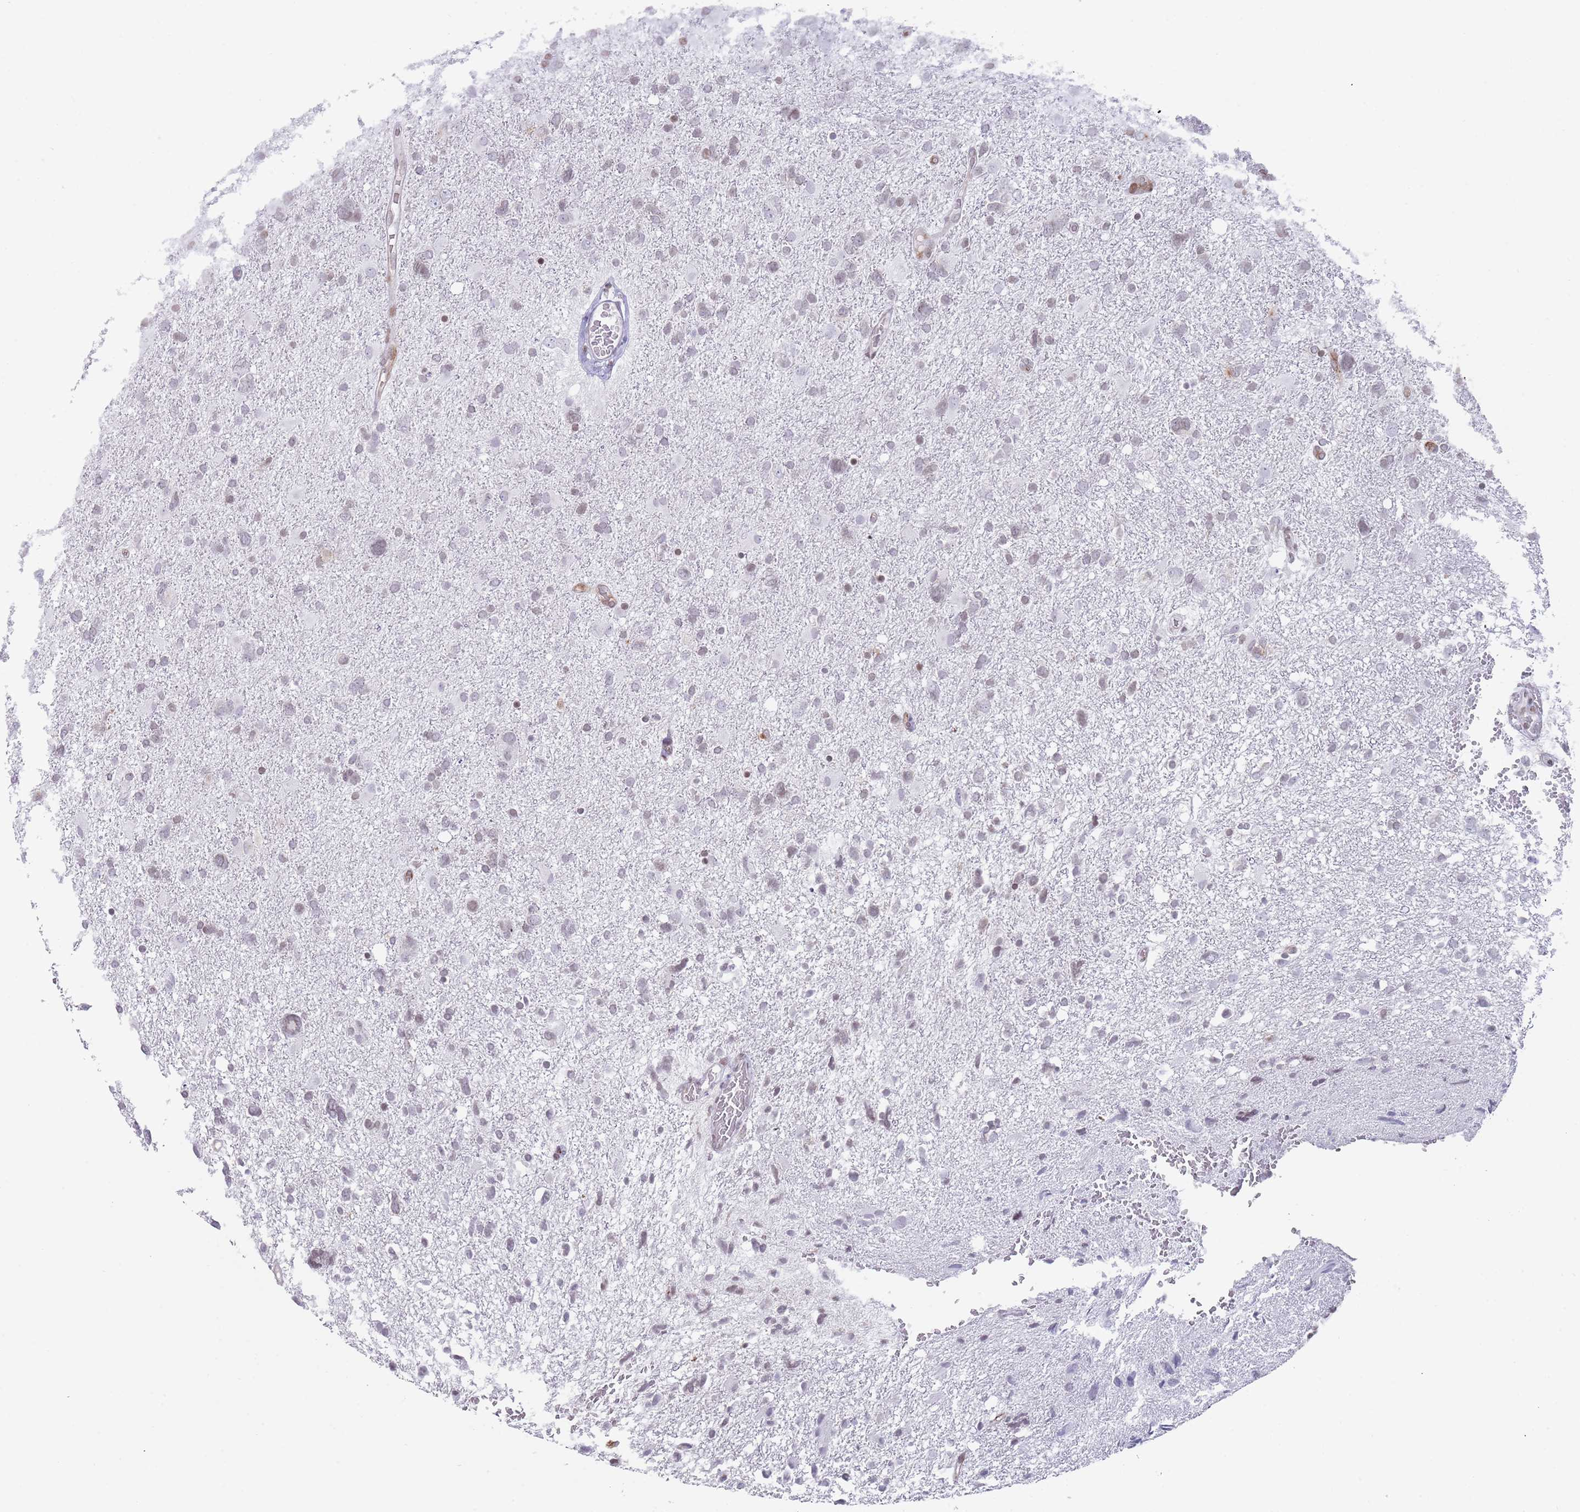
{"staining": {"intensity": "weak", "quantity": "25%-75%", "location": "nuclear"}, "tissue": "glioma", "cell_type": "Tumor cells", "image_type": "cancer", "snomed": [{"axis": "morphology", "description": "Glioma, malignant, High grade"}, {"axis": "topography", "description": "Brain"}], "caption": "A histopathology image of human malignant high-grade glioma stained for a protein reveals weak nuclear brown staining in tumor cells.", "gene": "HDAC8", "patient": {"sex": "male", "age": 61}}